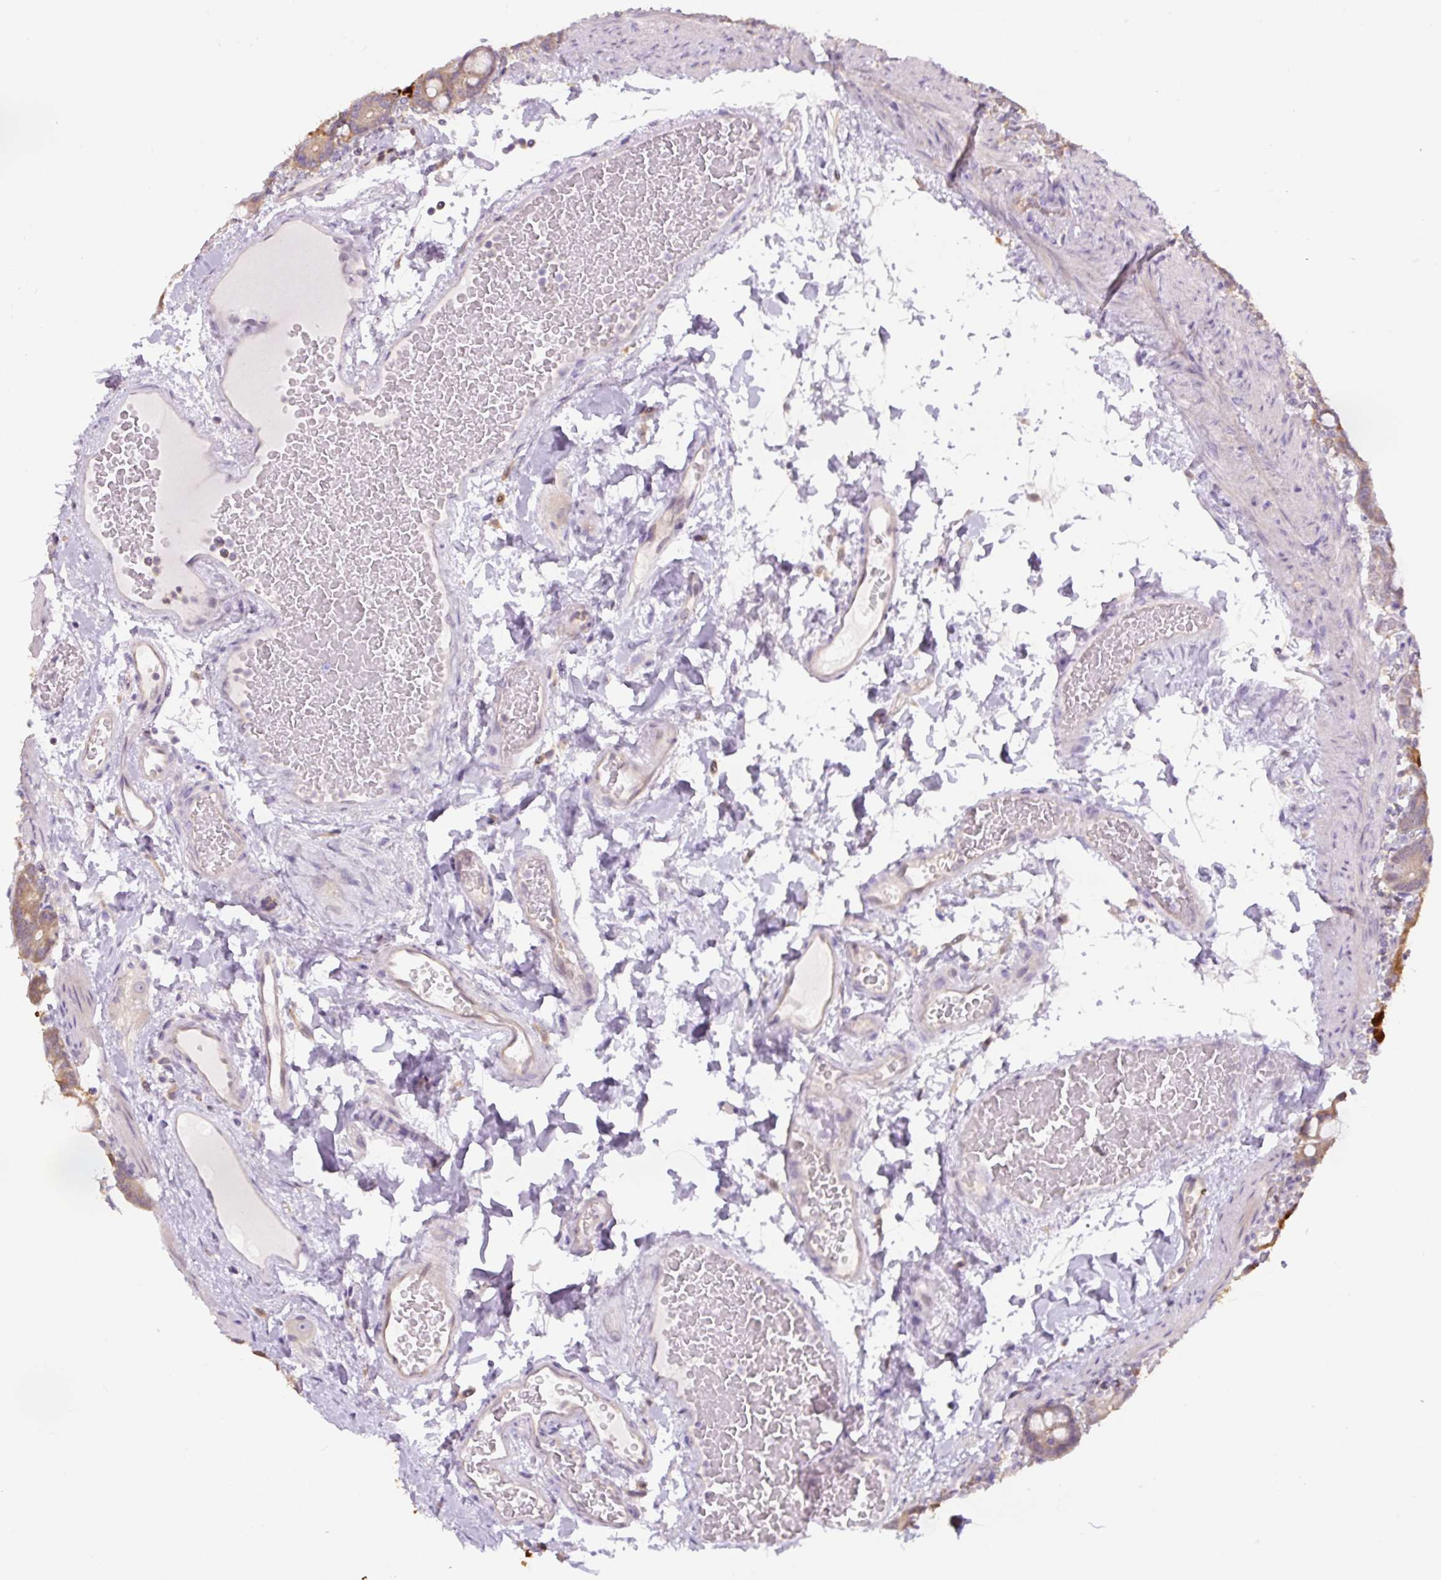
{"staining": {"intensity": "moderate", "quantity": "25%-75%", "location": "cytoplasmic/membranous"}, "tissue": "duodenum", "cell_type": "Glandular cells", "image_type": "normal", "snomed": [{"axis": "morphology", "description": "Normal tissue, NOS"}, {"axis": "topography", "description": "Duodenum"}], "caption": "Immunohistochemistry (IHC) of unremarkable human duodenum demonstrates medium levels of moderate cytoplasmic/membranous staining in about 25%-75% of glandular cells. Using DAB (3,3'-diaminobenzidine) (brown) and hematoxylin (blue) stains, captured at high magnification using brightfield microscopy.", "gene": "SPSB2", "patient": {"sex": "male", "age": 55}}